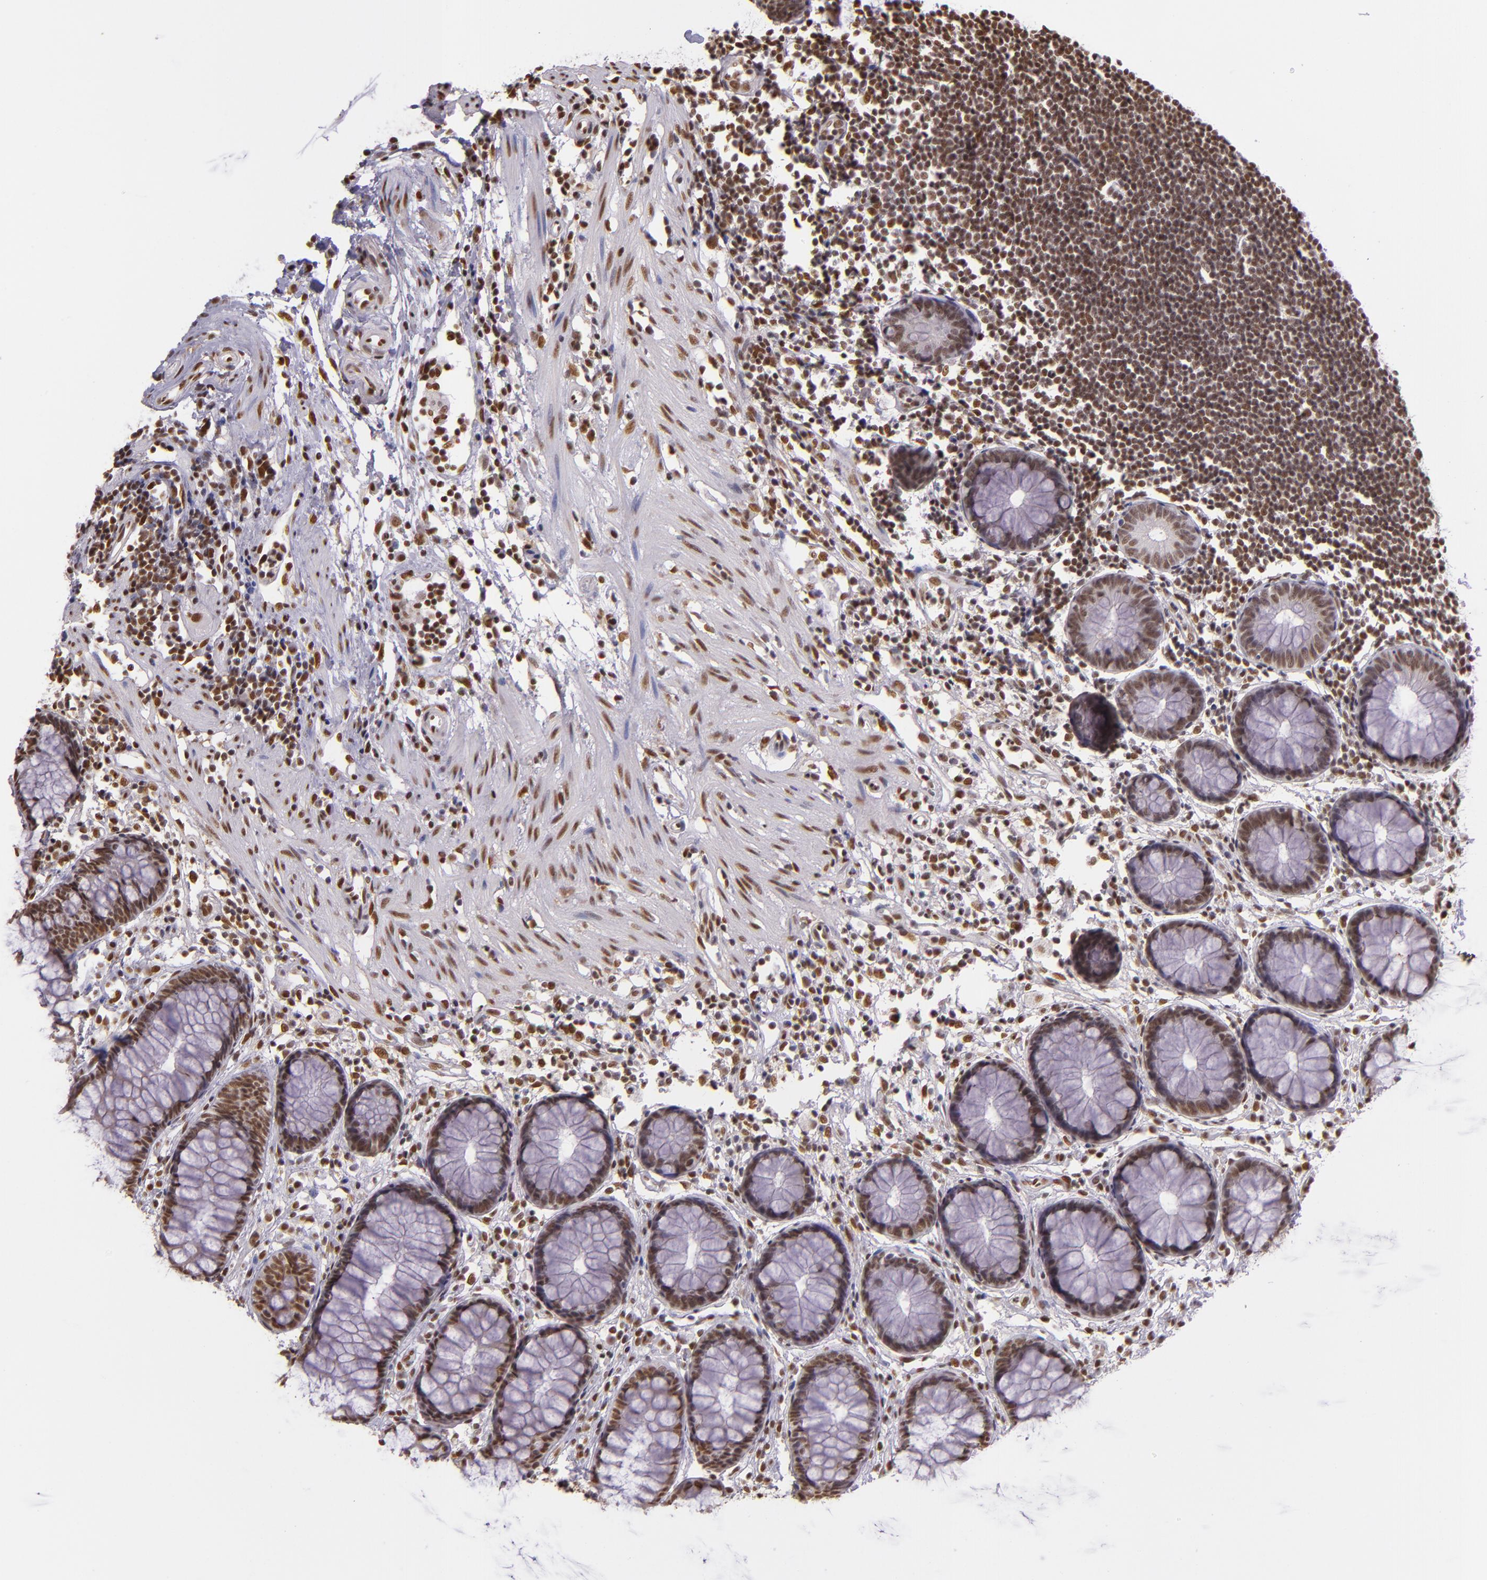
{"staining": {"intensity": "moderate", "quantity": ">75%", "location": "nuclear"}, "tissue": "rectum", "cell_type": "Glandular cells", "image_type": "normal", "snomed": [{"axis": "morphology", "description": "Normal tissue, NOS"}, {"axis": "topography", "description": "Rectum"}], "caption": "A medium amount of moderate nuclear staining is identified in approximately >75% of glandular cells in normal rectum. (brown staining indicates protein expression, while blue staining denotes nuclei).", "gene": "USF1", "patient": {"sex": "female", "age": 66}}